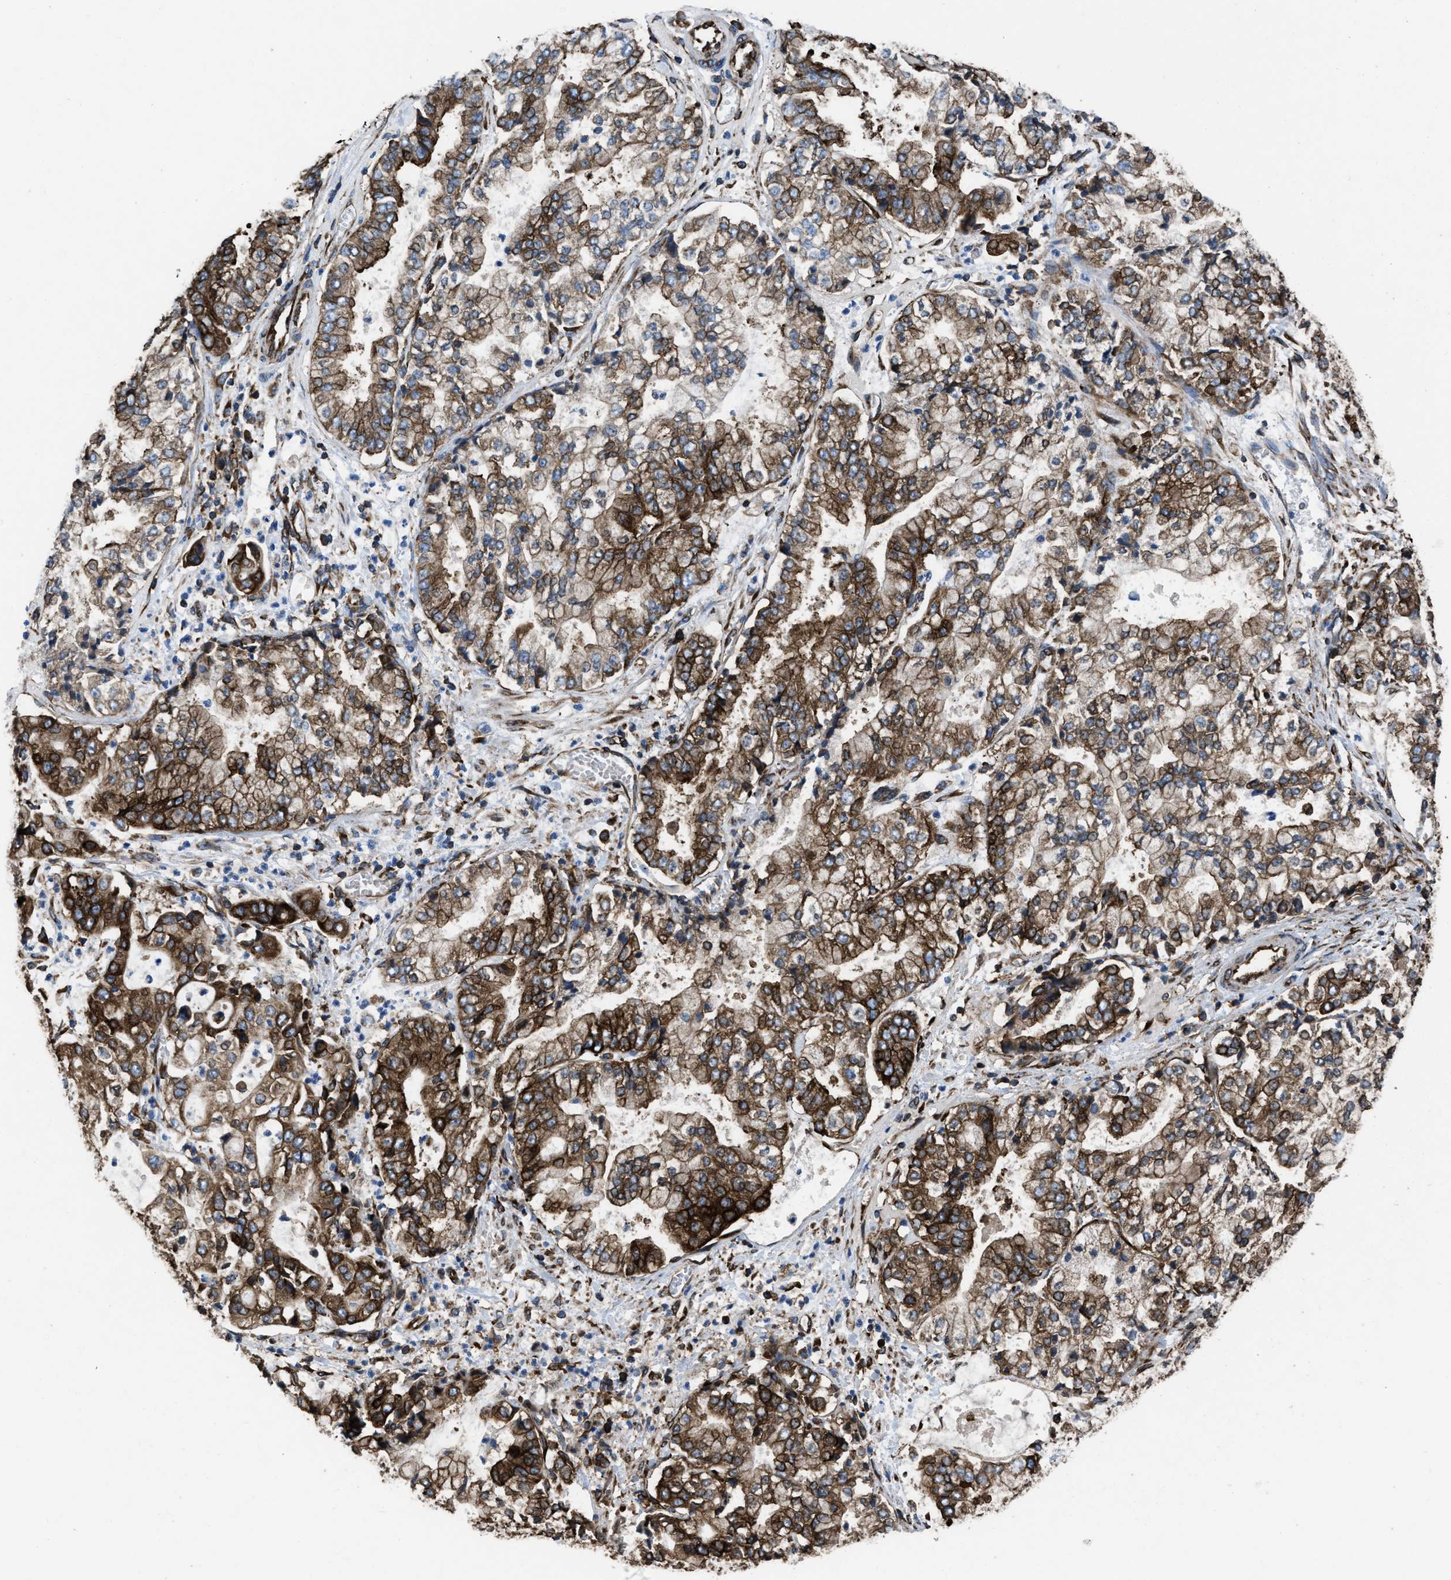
{"staining": {"intensity": "strong", "quantity": ">75%", "location": "cytoplasmic/membranous"}, "tissue": "stomach cancer", "cell_type": "Tumor cells", "image_type": "cancer", "snomed": [{"axis": "morphology", "description": "Adenocarcinoma, NOS"}, {"axis": "topography", "description": "Stomach"}], "caption": "This photomicrograph exhibits immunohistochemistry (IHC) staining of human adenocarcinoma (stomach), with high strong cytoplasmic/membranous positivity in about >75% of tumor cells.", "gene": "CAPRIN1", "patient": {"sex": "male", "age": 76}}